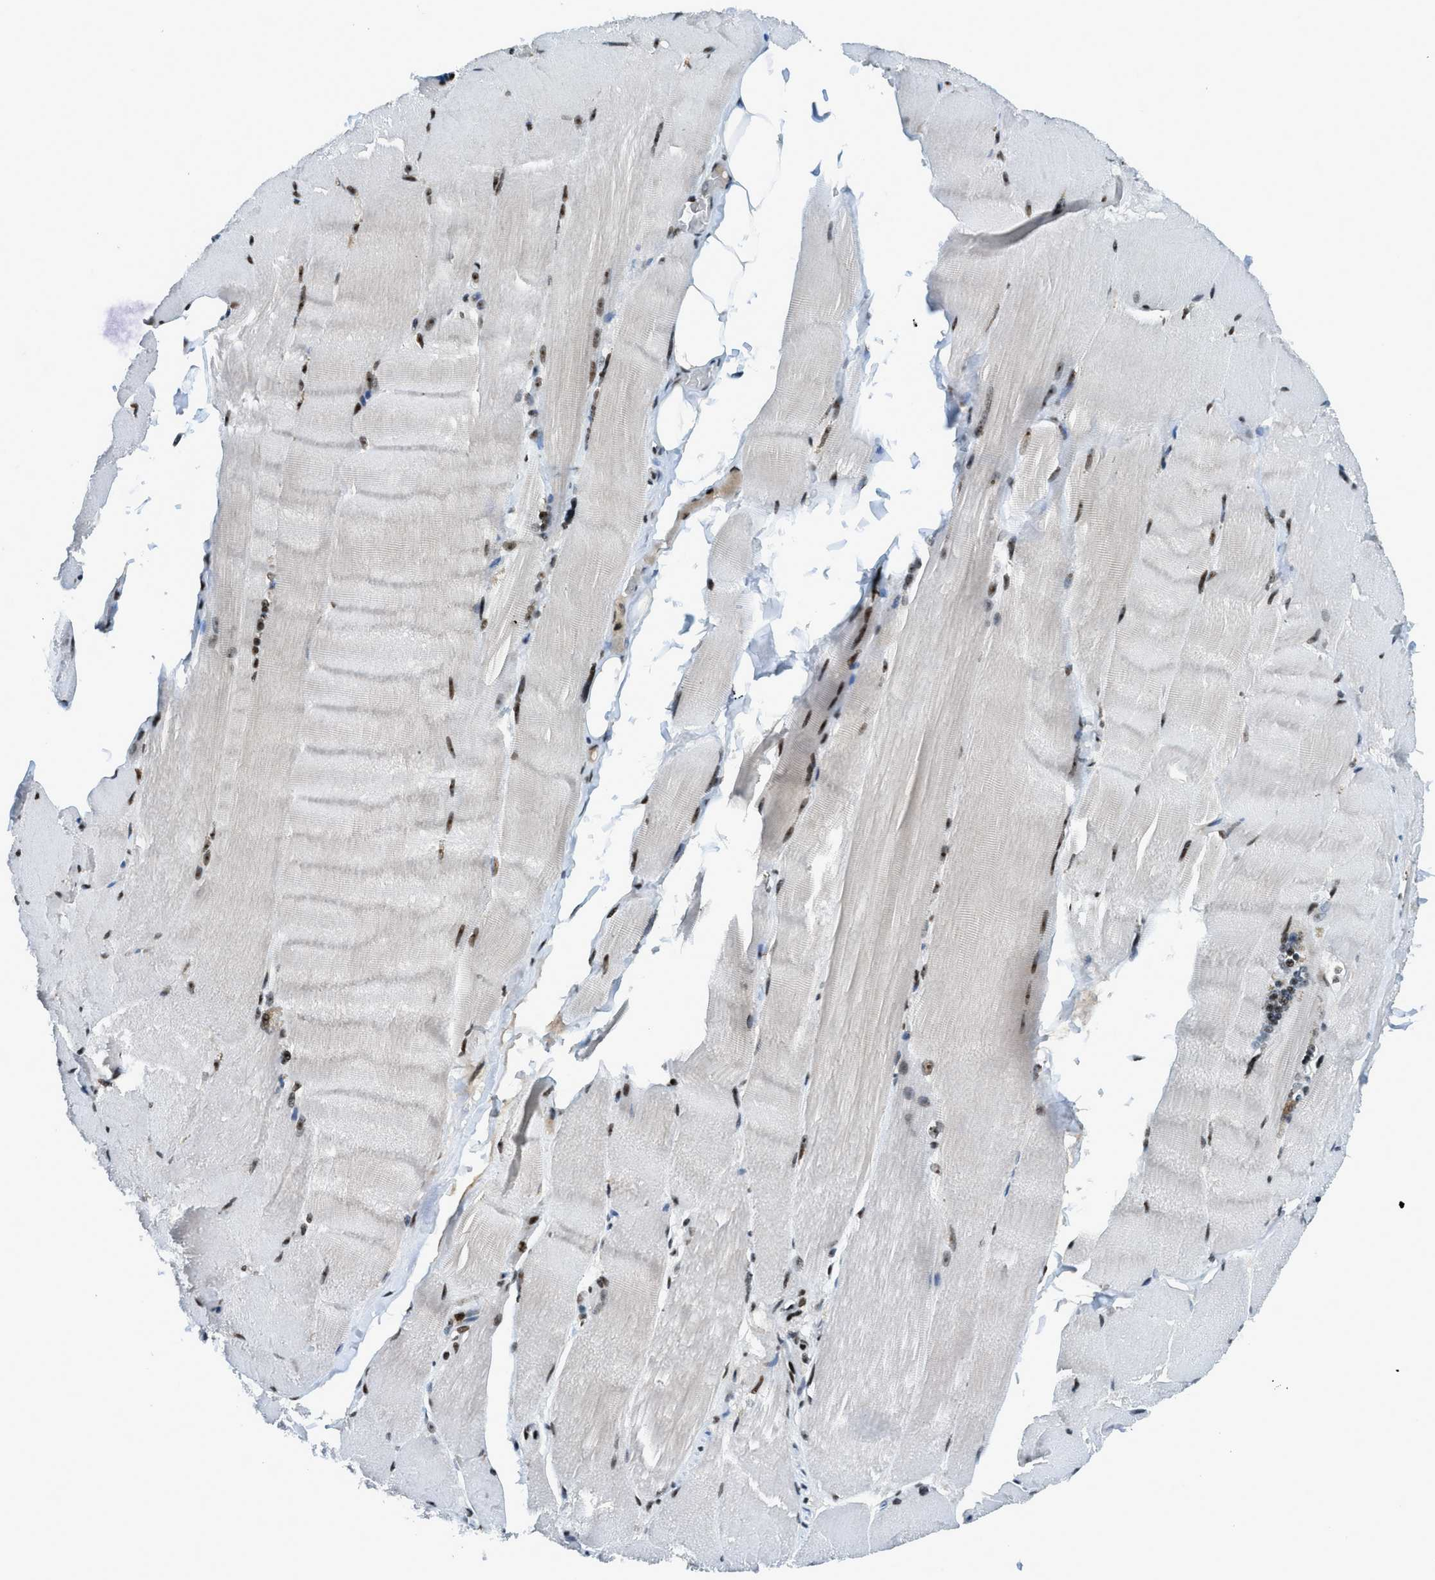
{"staining": {"intensity": "strong", "quantity": "25%-75%", "location": "nuclear"}, "tissue": "skeletal muscle", "cell_type": "Myocytes", "image_type": "normal", "snomed": [{"axis": "morphology", "description": "Normal tissue, NOS"}, {"axis": "topography", "description": "Skin"}, {"axis": "topography", "description": "Skeletal muscle"}], "caption": "Skeletal muscle stained with immunohistochemistry (IHC) demonstrates strong nuclear expression in approximately 25%-75% of myocytes.", "gene": "RAD51B", "patient": {"sex": "male", "age": 83}}